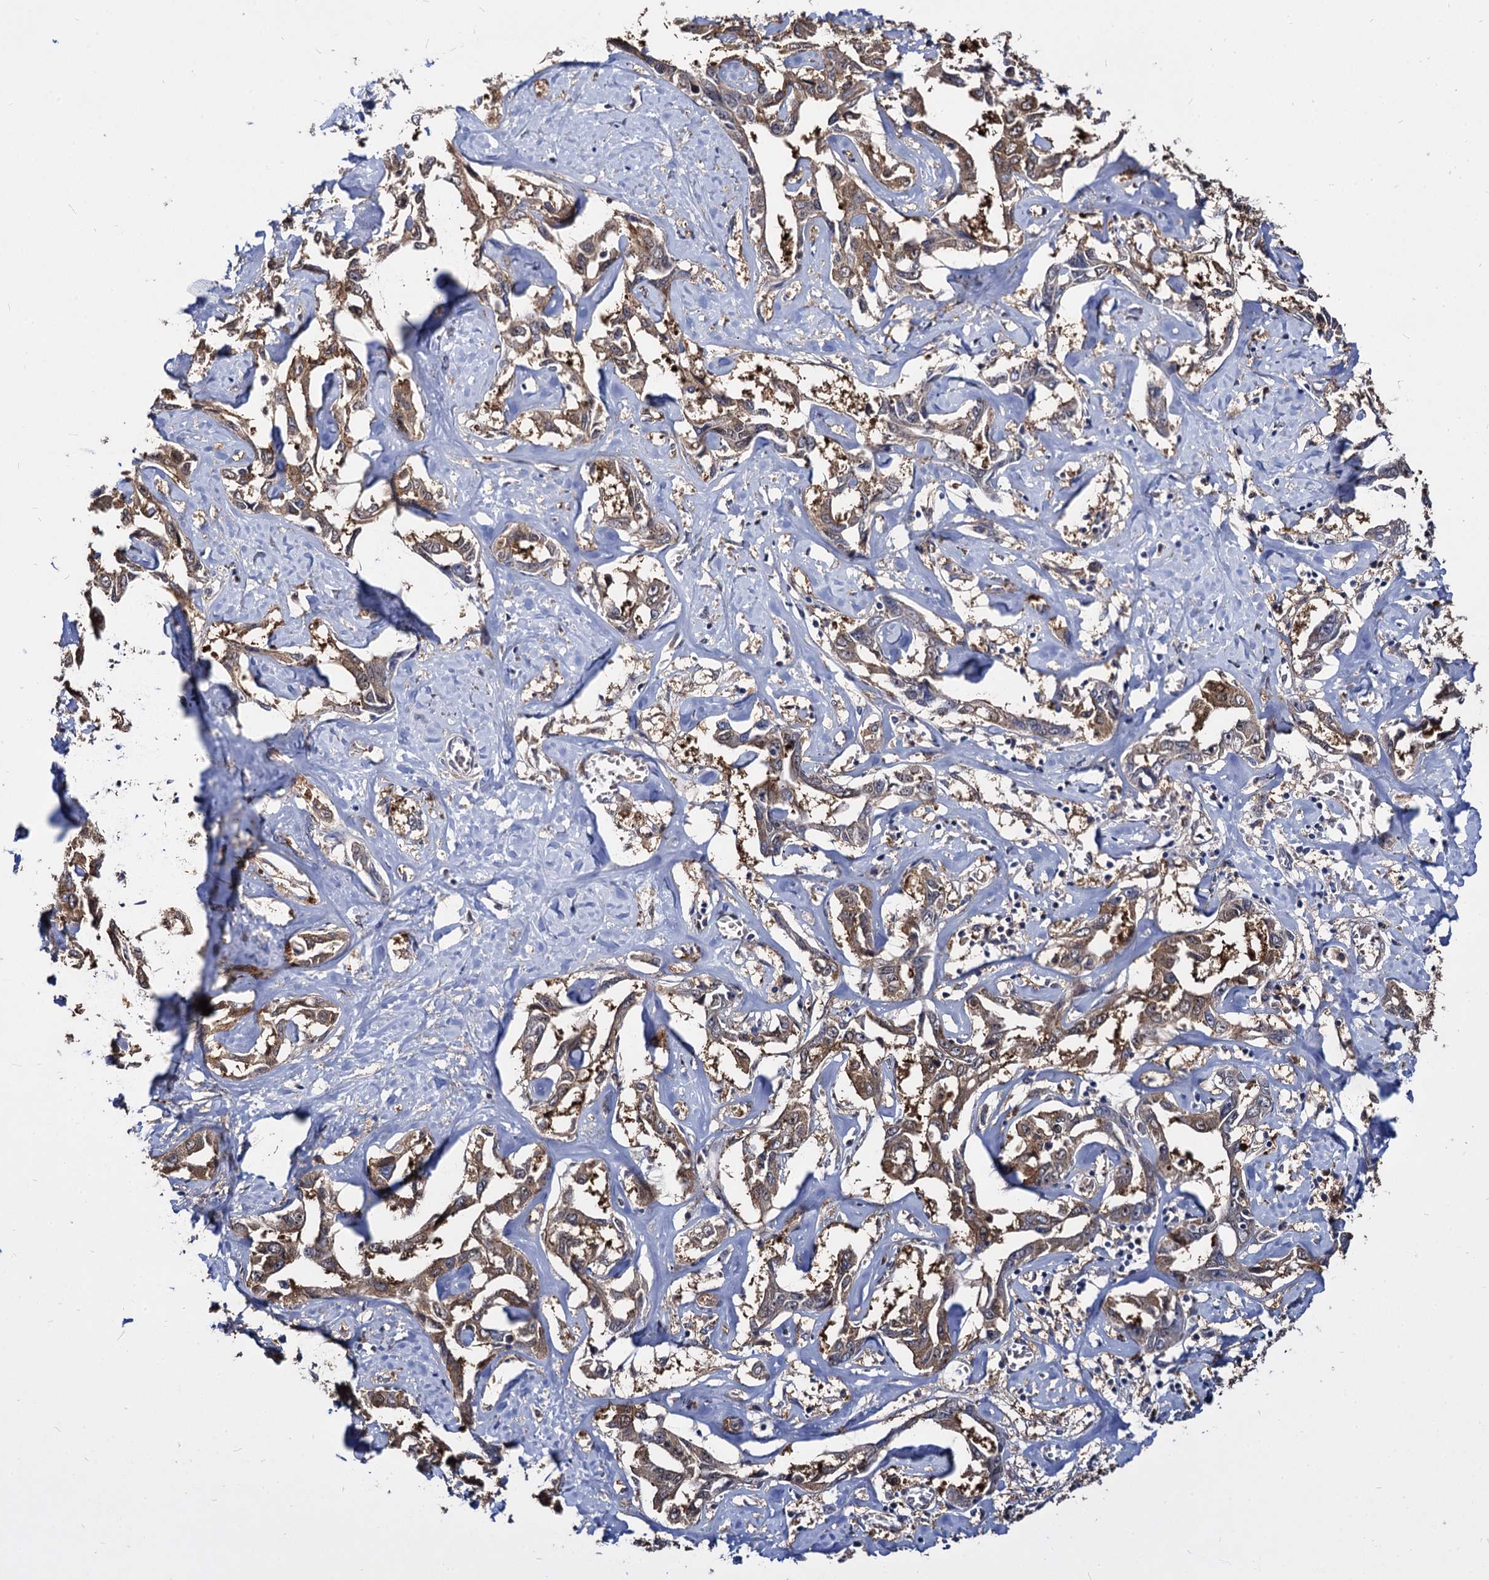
{"staining": {"intensity": "moderate", "quantity": ">75%", "location": "cytoplasmic/membranous"}, "tissue": "liver cancer", "cell_type": "Tumor cells", "image_type": "cancer", "snomed": [{"axis": "morphology", "description": "Cholangiocarcinoma"}, {"axis": "topography", "description": "Liver"}], "caption": "Tumor cells exhibit moderate cytoplasmic/membranous positivity in approximately >75% of cells in cholangiocarcinoma (liver). The protein of interest is stained brown, and the nuclei are stained in blue (DAB (3,3'-diaminobenzidine) IHC with brightfield microscopy, high magnification).", "gene": "NME1", "patient": {"sex": "male", "age": 59}}